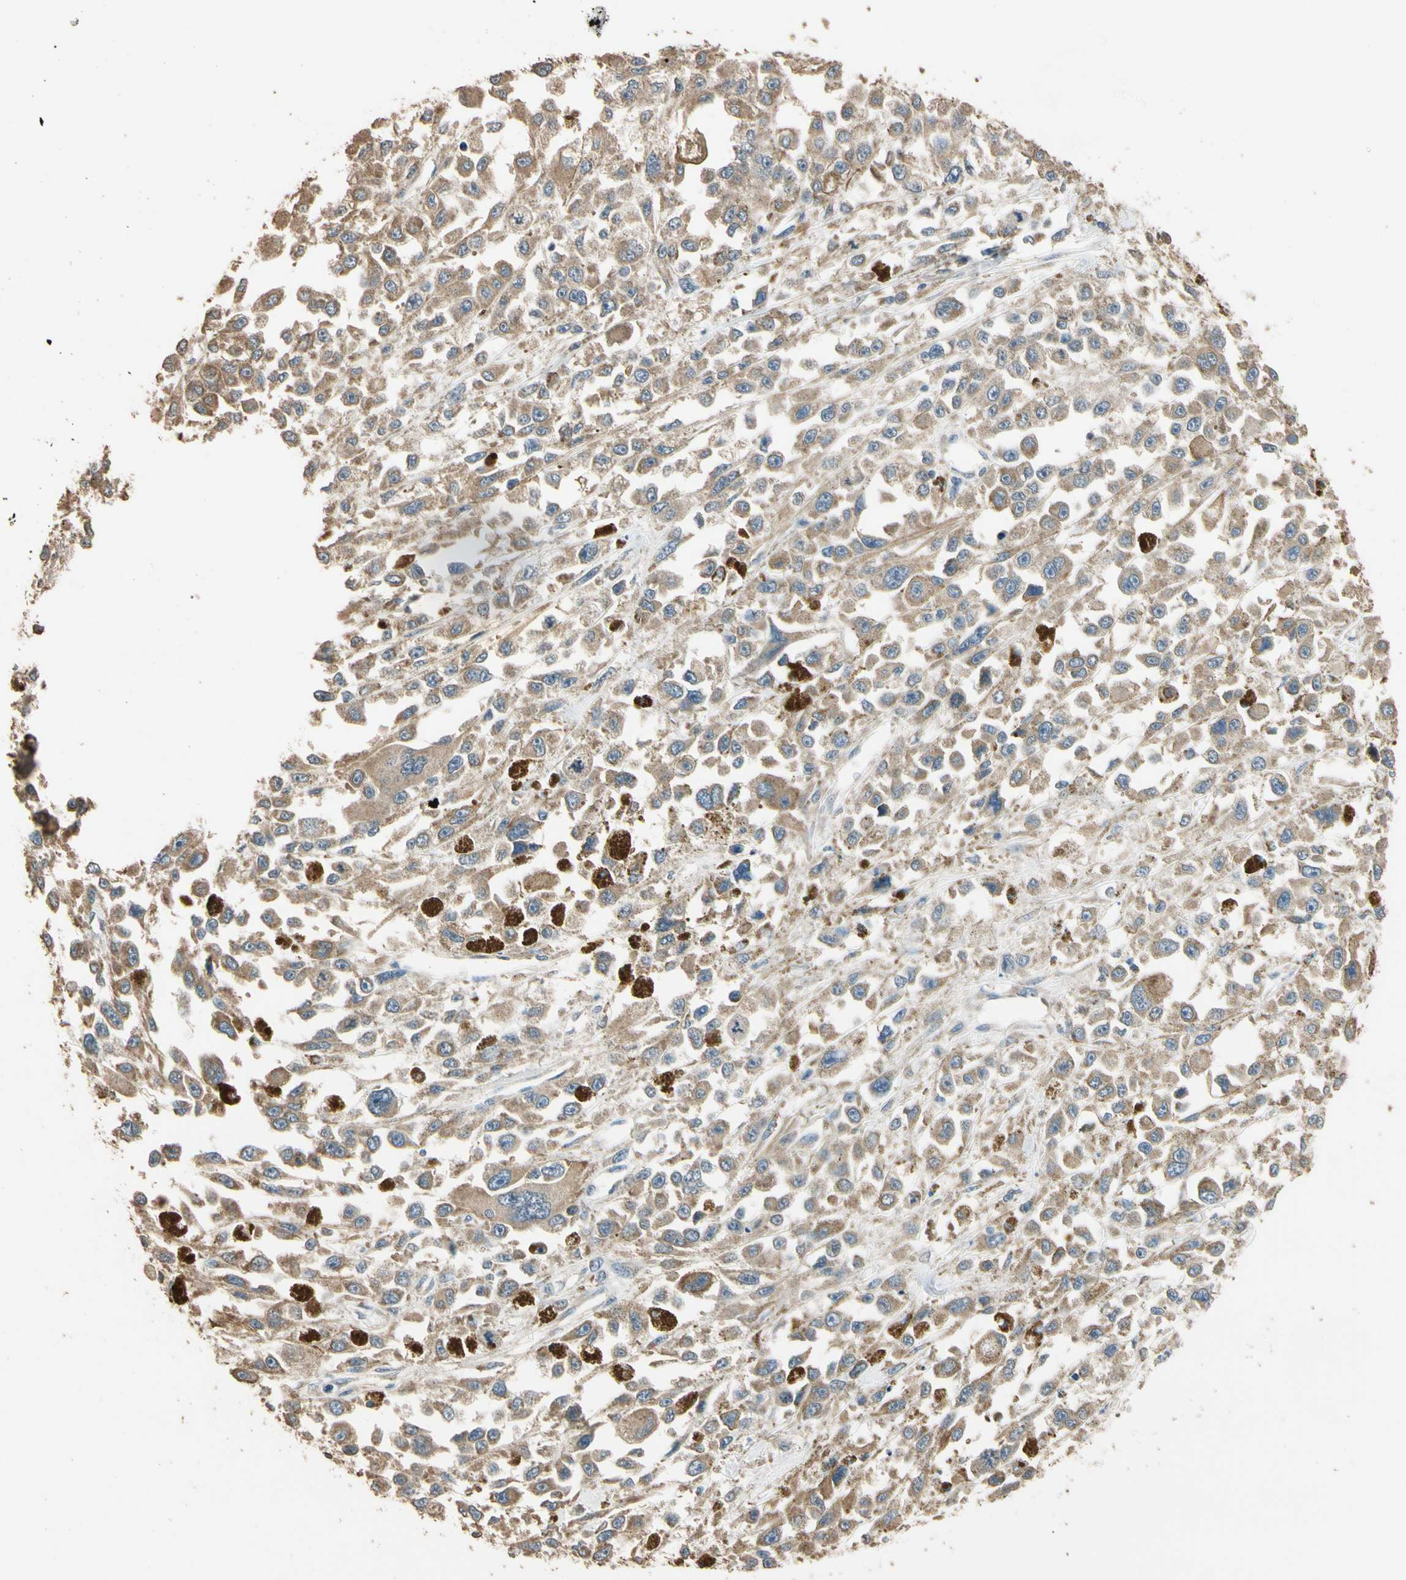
{"staining": {"intensity": "weak", "quantity": ">75%", "location": "cytoplasmic/membranous"}, "tissue": "melanoma", "cell_type": "Tumor cells", "image_type": "cancer", "snomed": [{"axis": "morphology", "description": "Malignant melanoma, Metastatic site"}, {"axis": "topography", "description": "Lymph node"}], "caption": "Tumor cells reveal weak cytoplasmic/membranous positivity in about >75% of cells in melanoma.", "gene": "STX18", "patient": {"sex": "male", "age": 59}}